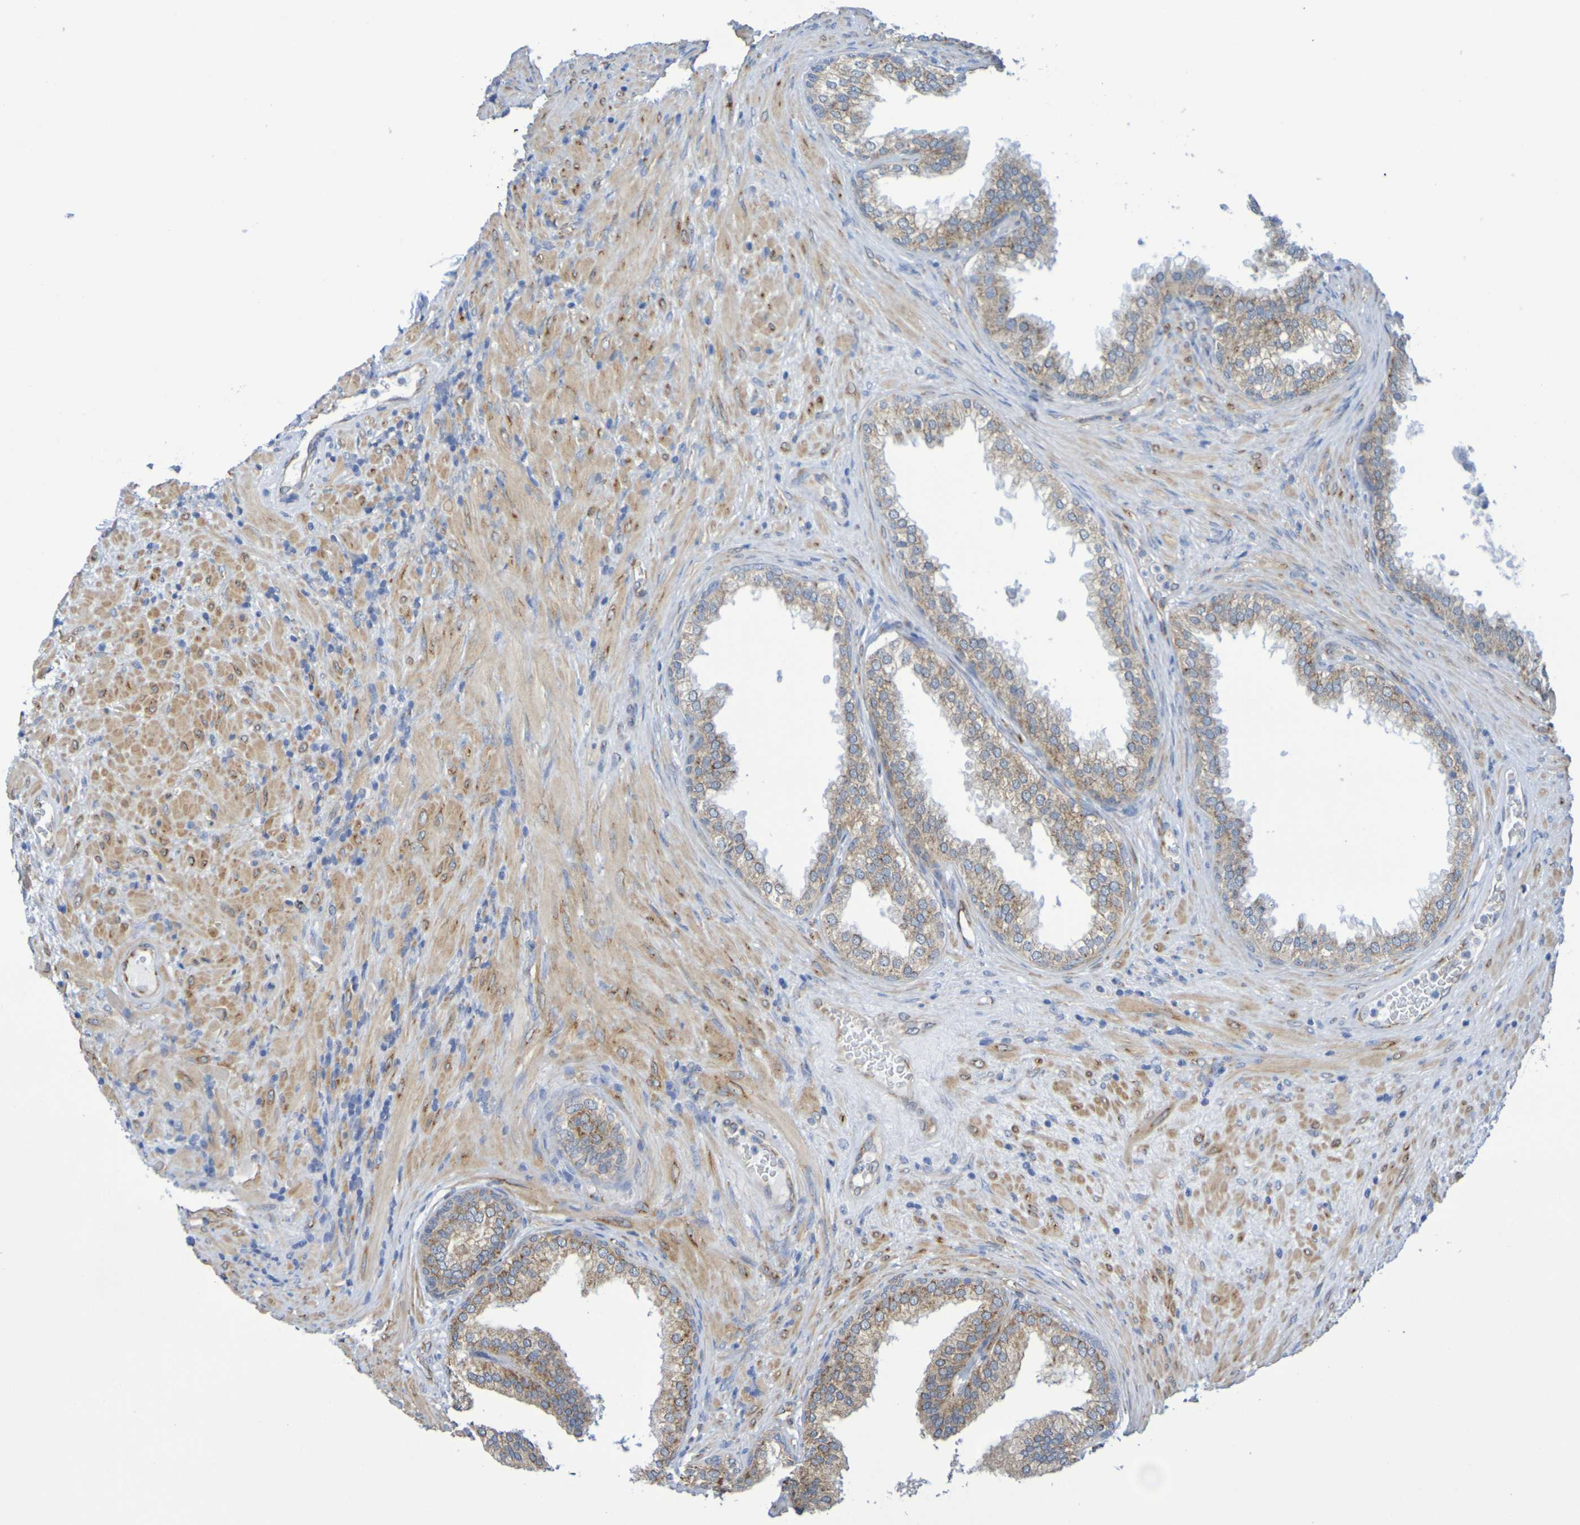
{"staining": {"intensity": "weak", "quantity": ">75%", "location": "cytoplasmic/membranous"}, "tissue": "prostate", "cell_type": "Glandular cells", "image_type": "normal", "snomed": [{"axis": "morphology", "description": "Normal tissue, NOS"}, {"axis": "topography", "description": "Prostate"}], "caption": "Immunohistochemical staining of normal human prostate shows weak cytoplasmic/membranous protein expression in about >75% of glandular cells. (IHC, brightfield microscopy, high magnification).", "gene": "TMCC3", "patient": {"sex": "male", "age": 76}}